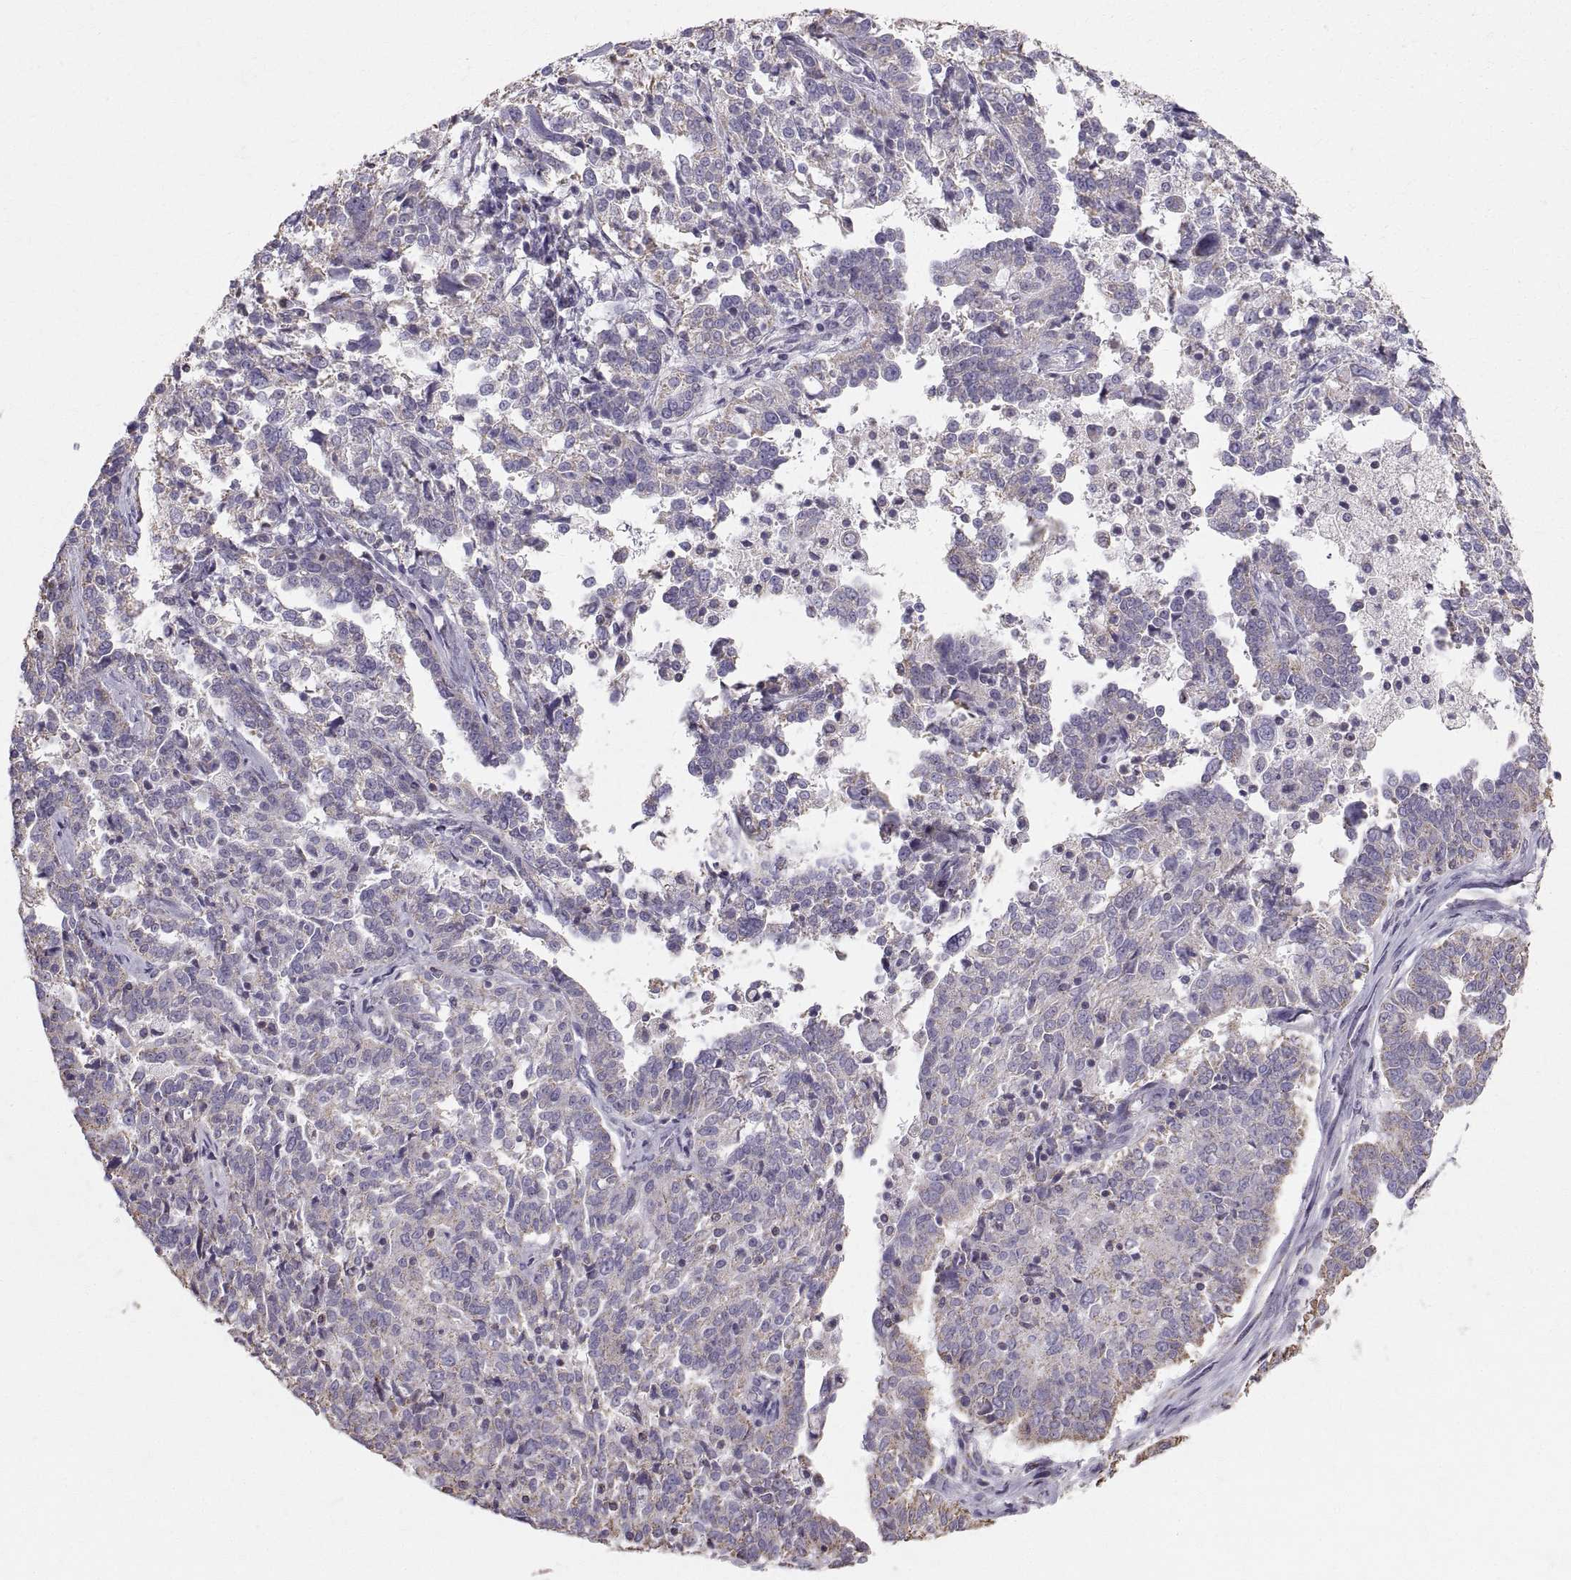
{"staining": {"intensity": "weak", "quantity": "25%-75%", "location": "cytoplasmic/membranous"}, "tissue": "ovarian cancer", "cell_type": "Tumor cells", "image_type": "cancer", "snomed": [{"axis": "morphology", "description": "Cystadenocarcinoma, serous, NOS"}, {"axis": "topography", "description": "Ovary"}], "caption": "Ovarian cancer stained for a protein exhibits weak cytoplasmic/membranous positivity in tumor cells. (IHC, brightfield microscopy, high magnification).", "gene": "STMND1", "patient": {"sex": "female", "age": 67}}